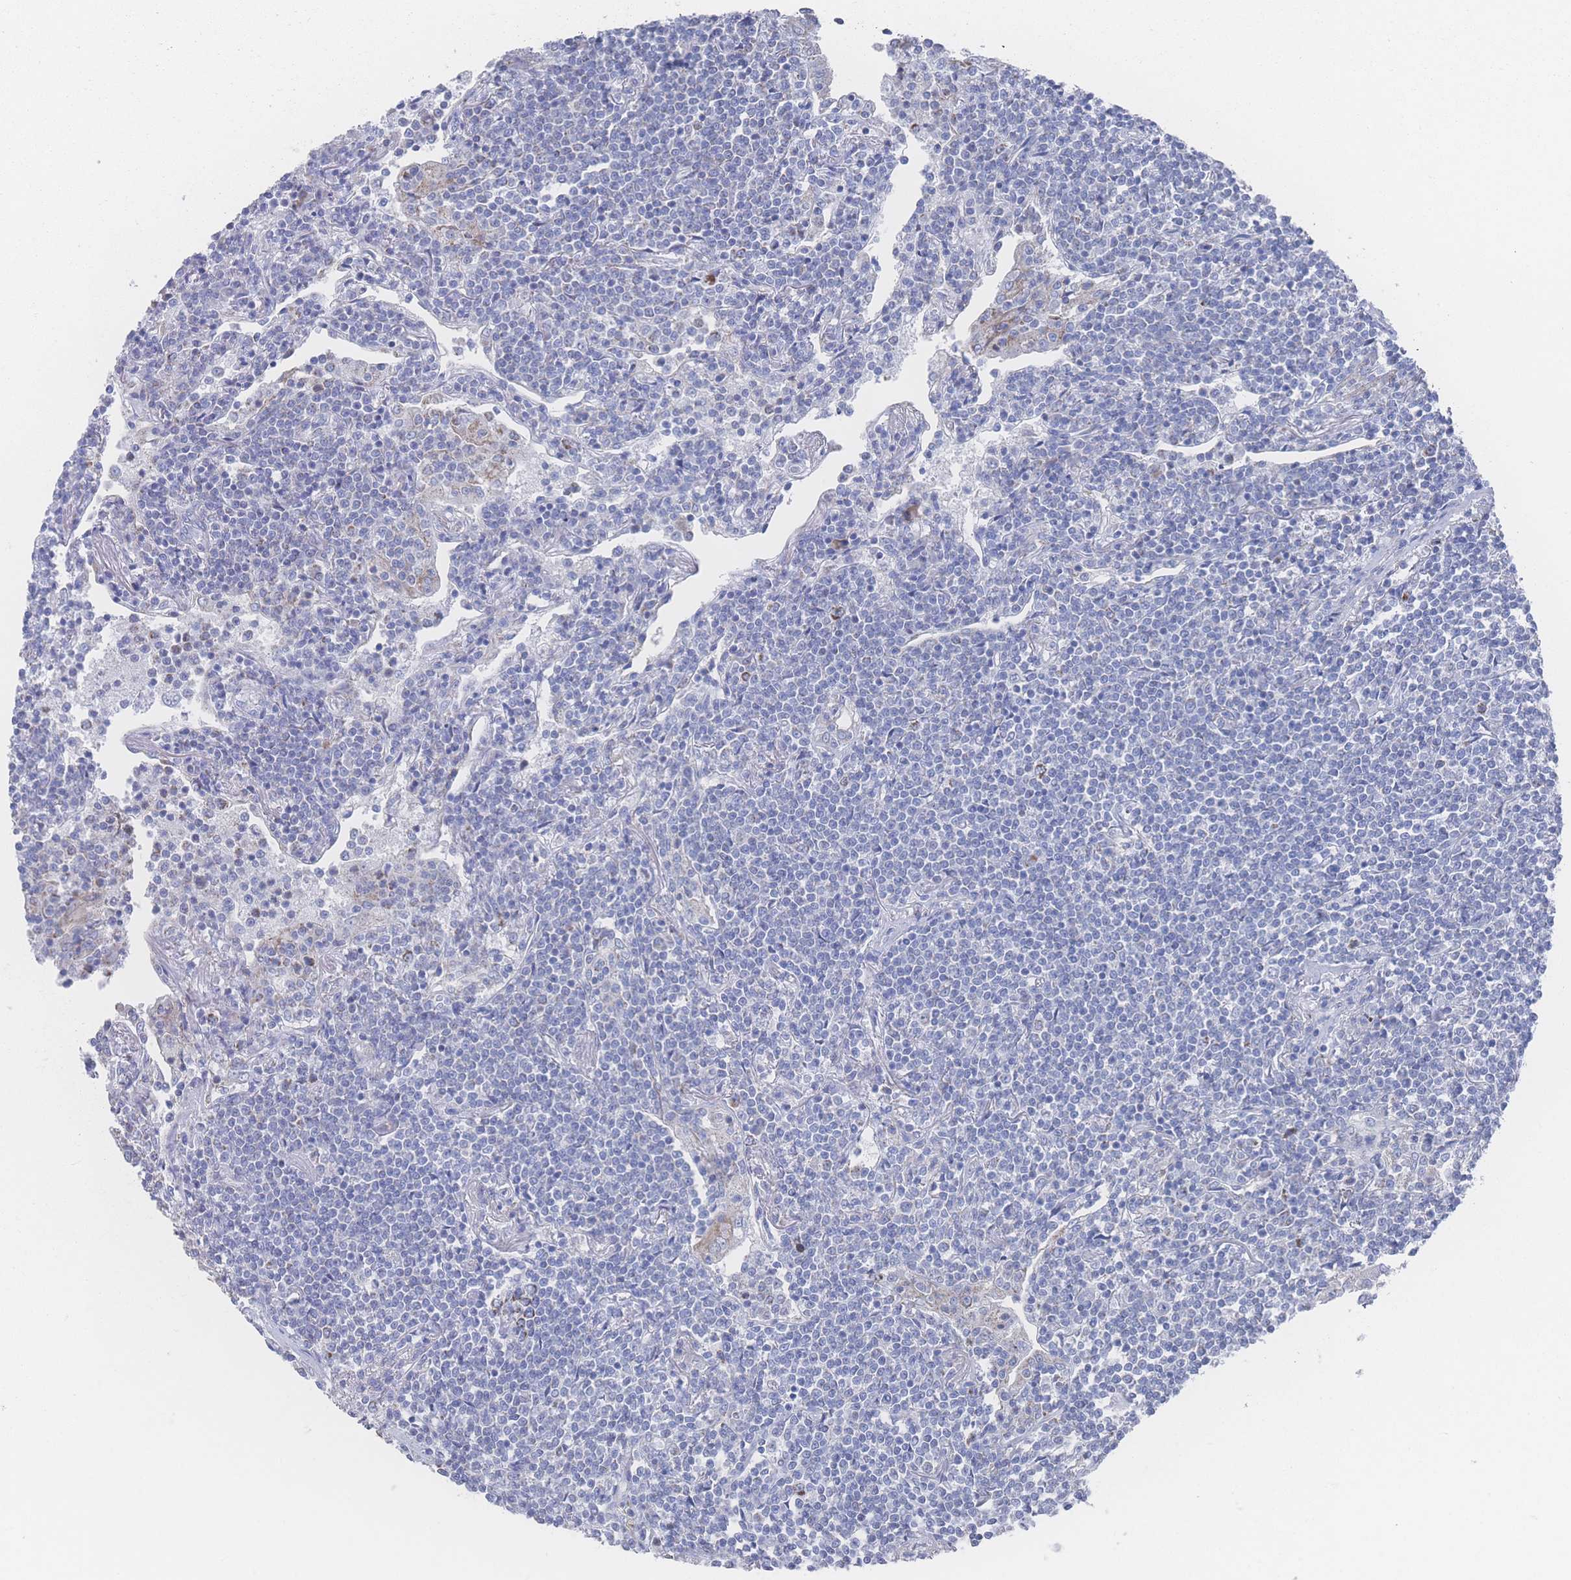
{"staining": {"intensity": "negative", "quantity": "none", "location": "none"}, "tissue": "lymphoma", "cell_type": "Tumor cells", "image_type": "cancer", "snomed": [{"axis": "morphology", "description": "Malignant lymphoma, non-Hodgkin's type, Low grade"}, {"axis": "topography", "description": "Lung"}], "caption": "High power microscopy histopathology image of an immunohistochemistry (IHC) histopathology image of malignant lymphoma, non-Hodgkin's type (low-grade), revealing no significant staining in tumor cells.", "gene": "SNPH", "patient": {"sex": "female", "age": 71}}